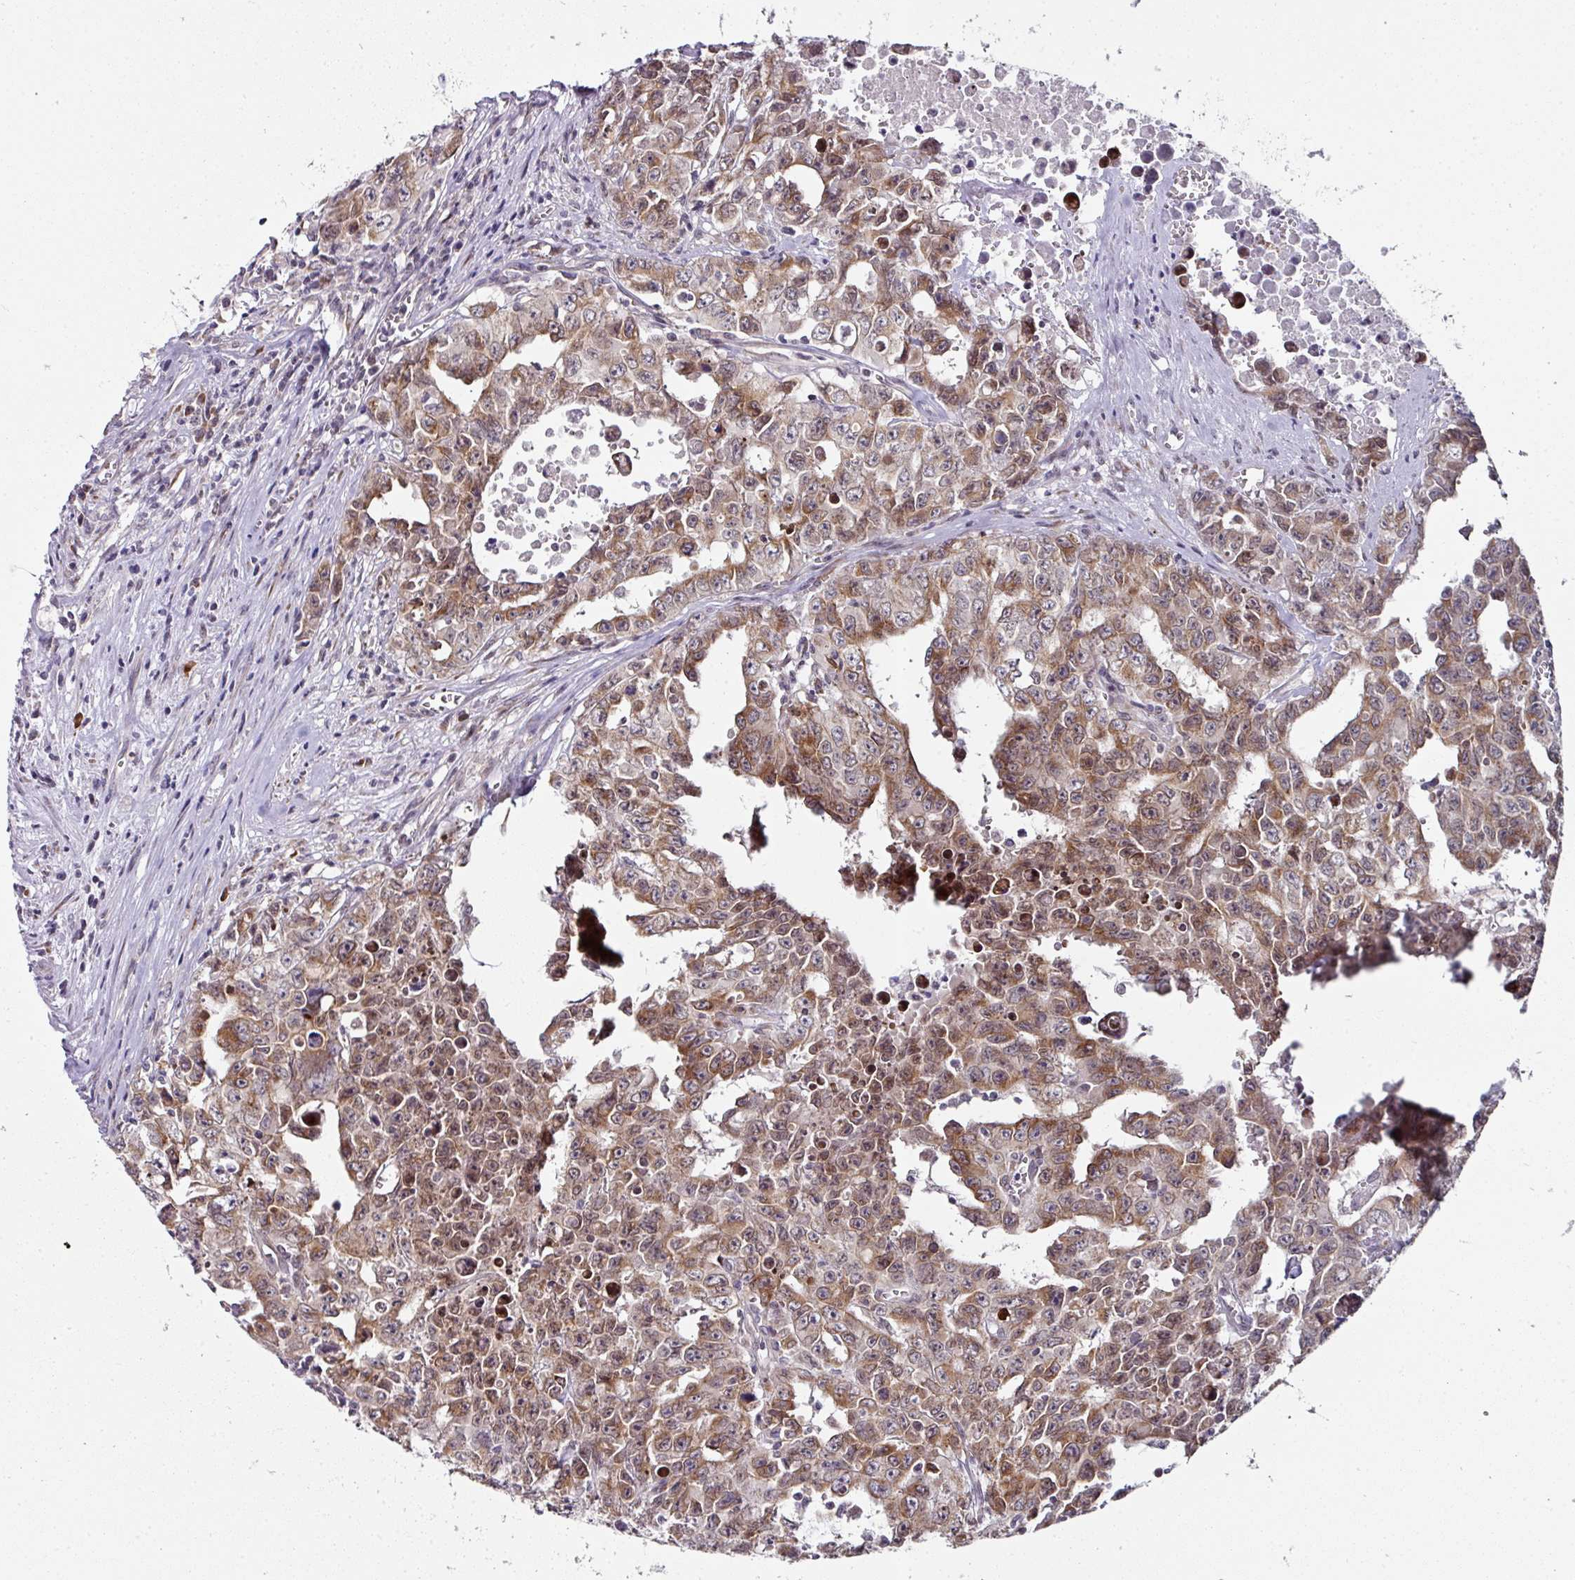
{"staining": {"intensity": "moderate", "quantity": ">75%", "location": "cytoplasmic/membranous"}, "tissue": "testis cancer", "cell_type": "Tumor cells", "image_type": "cancer", "snomed": [{"axis": "morphology", "description": "Carcinoma, Embryonal, NOS"}, {"axis": "topography", "description": "Testis"}], "caption": "Human testis cancer (embryonal carcinoma) stained with a brown dye displays moderate cytoplasmic/membranous positive staining in about >75% of tumor cells.", "gene": "APOLD1", "patient": {"sex": "male", "age": 24}}